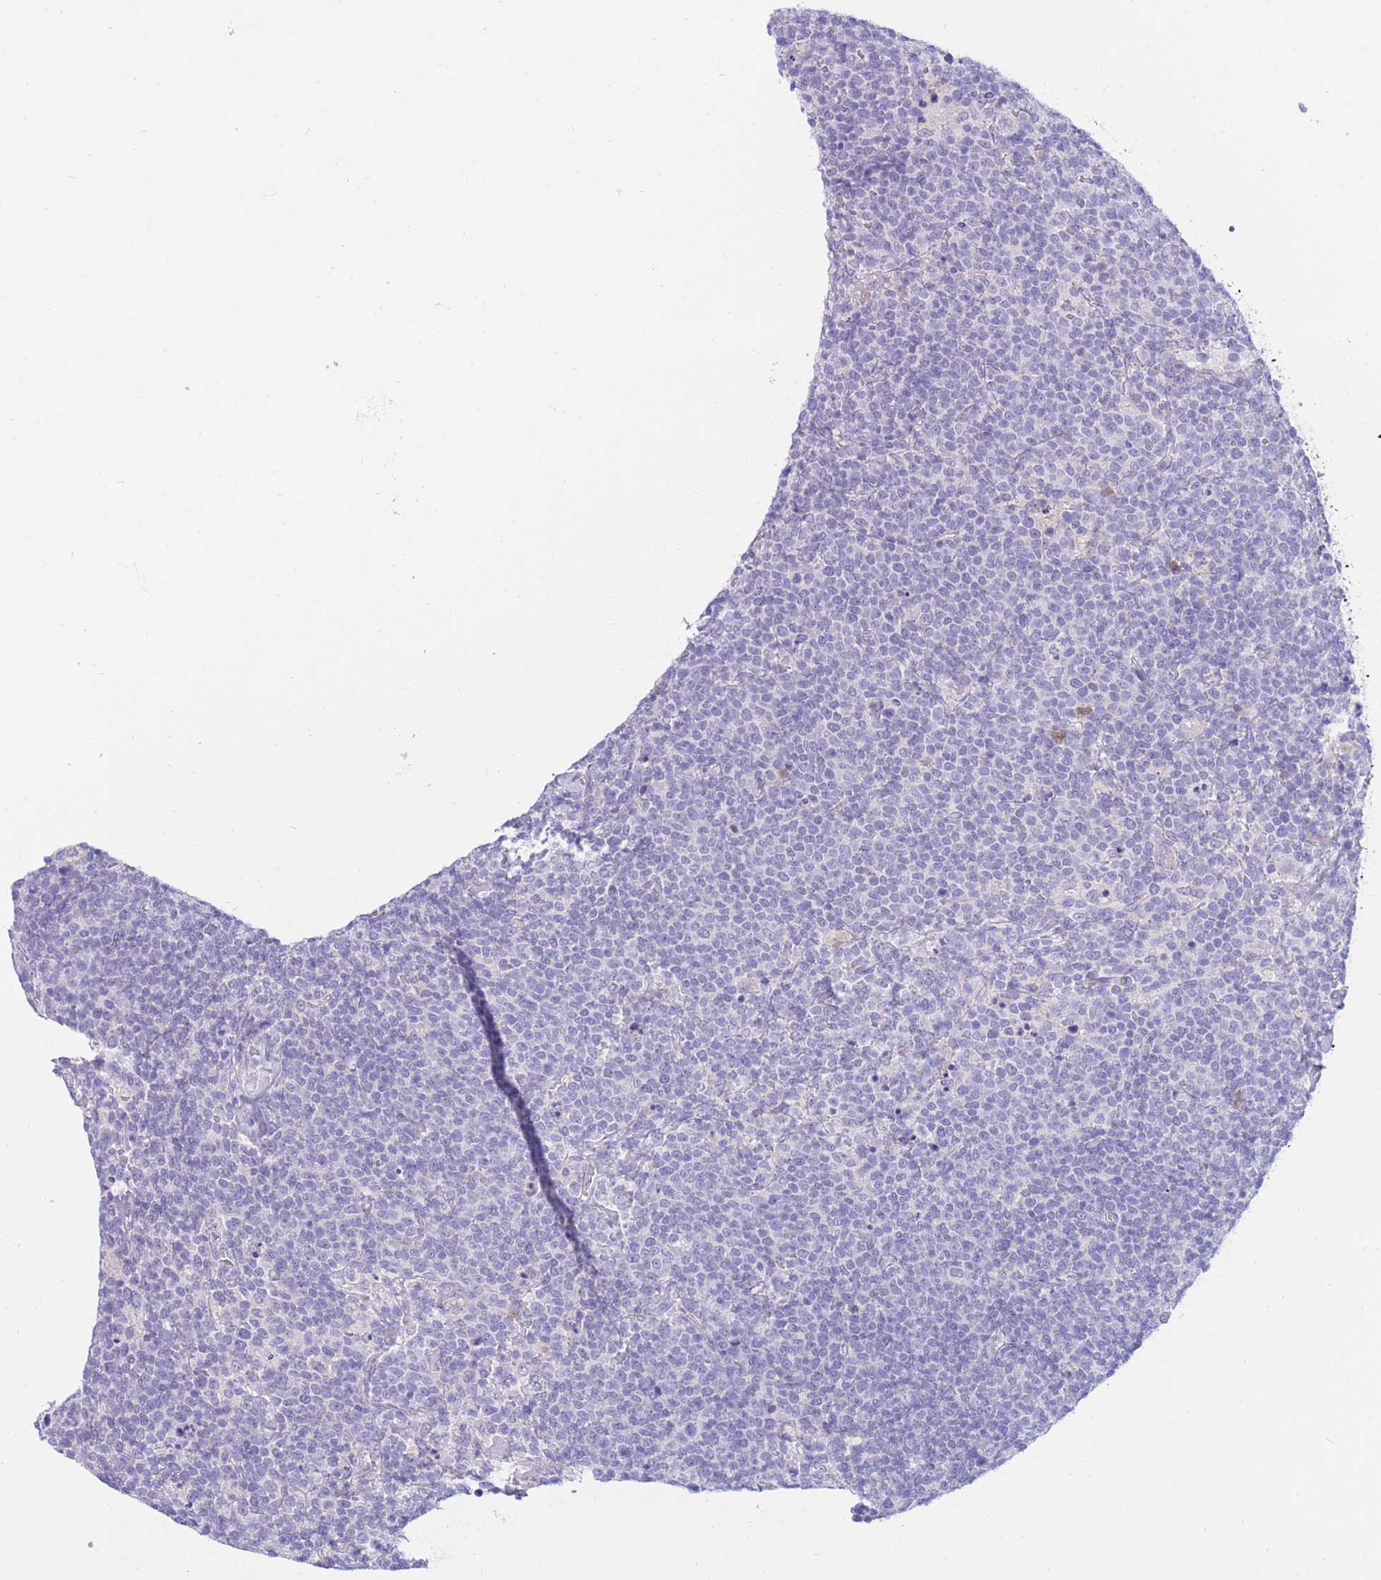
{"staining": {"intensity": "negative", "quantity": "none", "location": "none"}, "tissue": "lymphoma", "cell_type": "Tumor cells", "image_type": "cancer", "snomed": [{"axis": "morphology", "description": "Malignant lymphoma, non-Hodgkin's type, High grade"}, {"axis": "topography", "description": "Lymph node"}], "caption": "DAB (3,3'-diaminobenzidine) immunohistochemical staining of human lymphoma shows no significant positivity in tumor cells.", "gene": "SSUH2", "patient": {"sex": "male", "age": 61}}